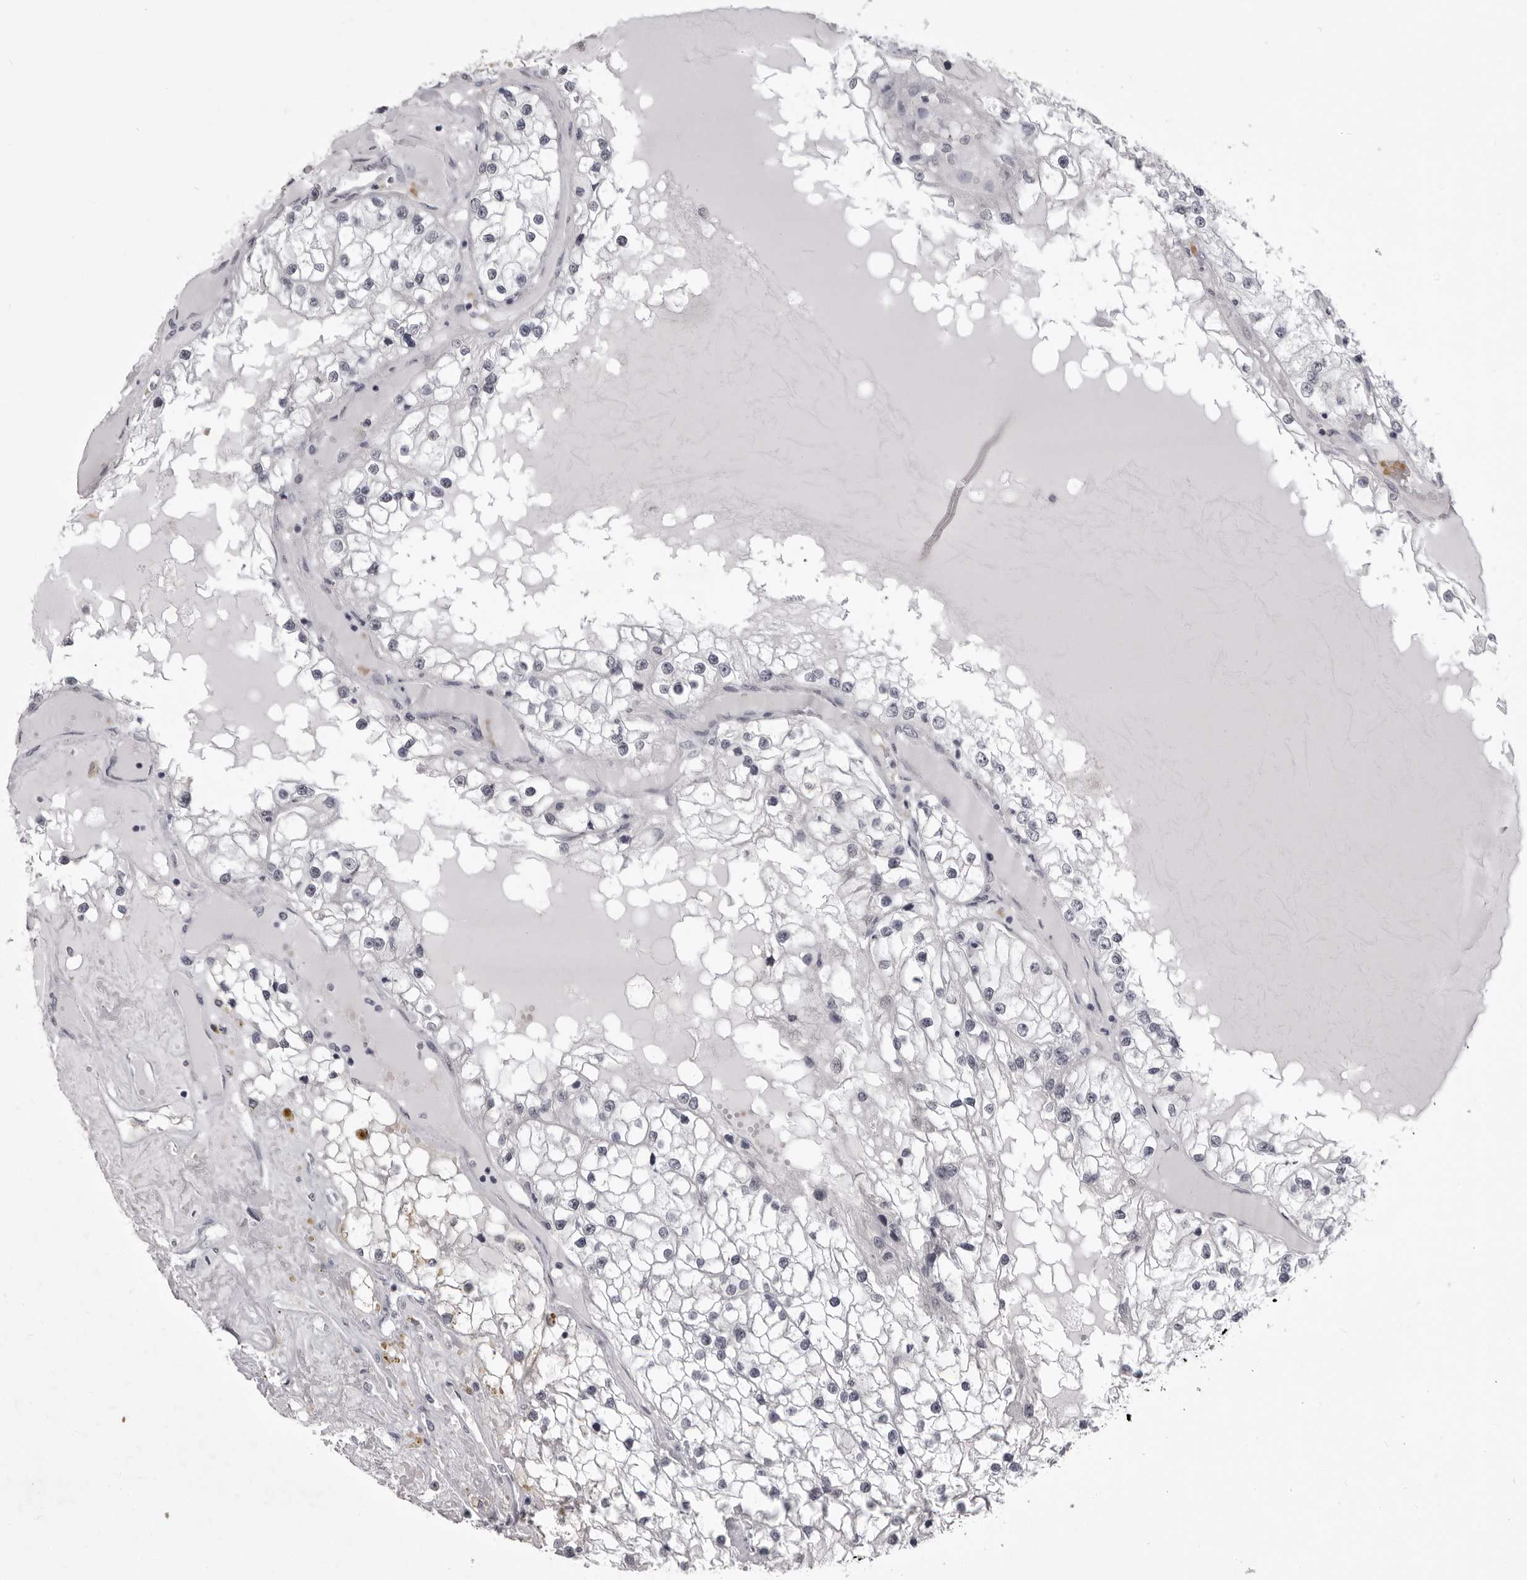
{"staining": {"intensity": "negative", "quantity": "none", "location": "none"}, "tissue": "renal cancer", "cell_type": "Tumor cells", "image_type": "cancer", "snomed": [{"axis": "morphology", "description": "Adenocarcinoma, NOS"}, {"axis": "topography", "description": "Kidney"}], "caption": "DAB immunohistochemical staining of renal adenocarcinoma displays no significant staining in tumor cells.", "gene": "EPHA10", "patient": {"sex": "male", "age": 68}}